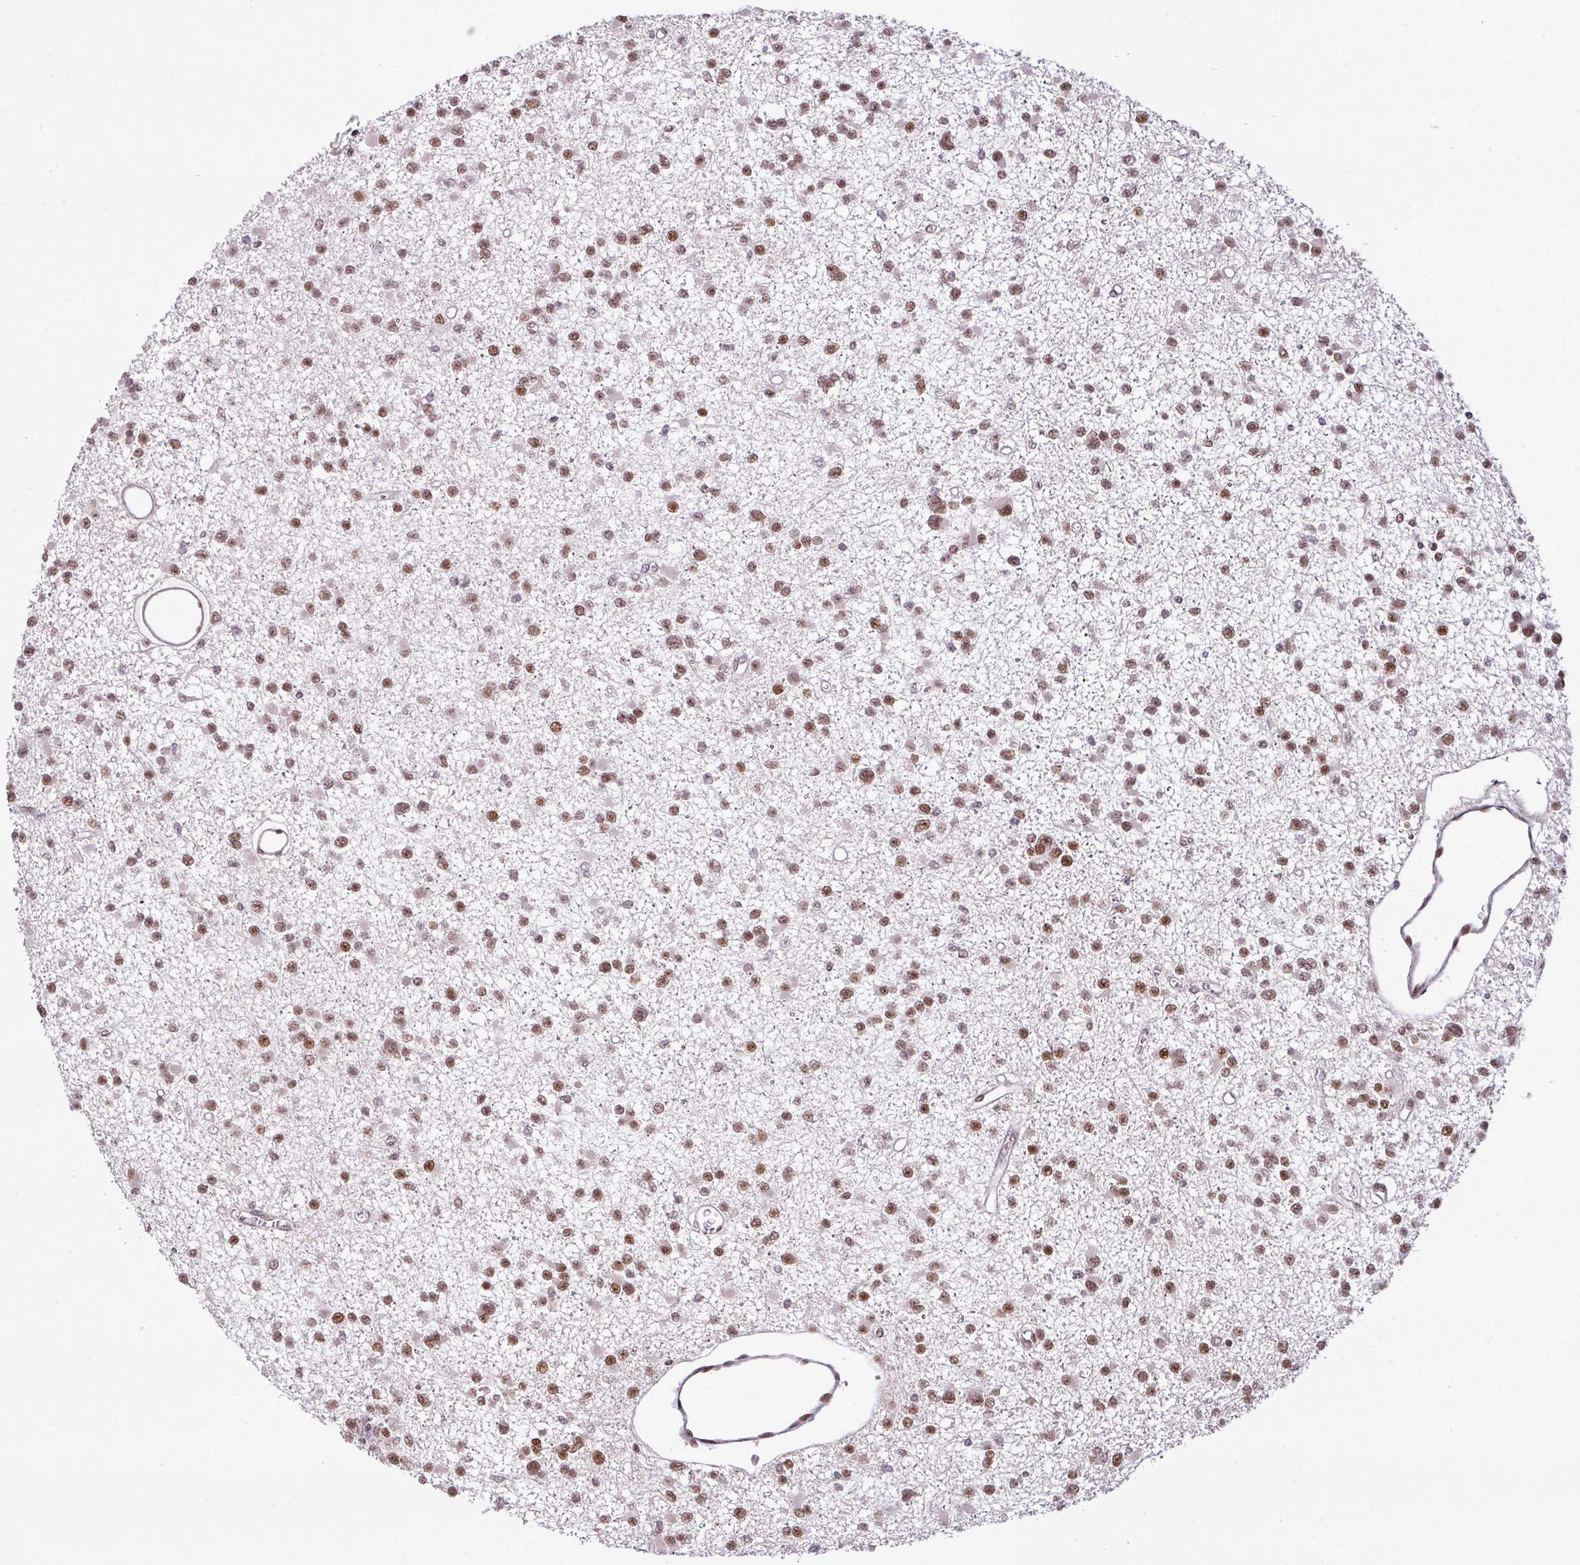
{"staining": {"intensity": "moderate", "quantity": ">75%", "location": "nuclear"}, "tissue": "glioma", "cell_type": "Tumor cells", "image_type": "cancer", "snomed": [{"axis": "morphology", "description": "Glioma, malignant, Low grade"}, {"axis": "topography", "description": "Brain"}], "caption": "The micrograph shows immunohistochemical staining of low-grade glioma (malignant). There is moderate nuclear expression is identified in approximately >75% of tumor cells. The staining is performed using DAB brown chromogen to label protein expression. The nuclei are counter-stained blue using hematoxylin.", "gene": "PGAP4", "patient": {"sex": "female", "age": 22}}